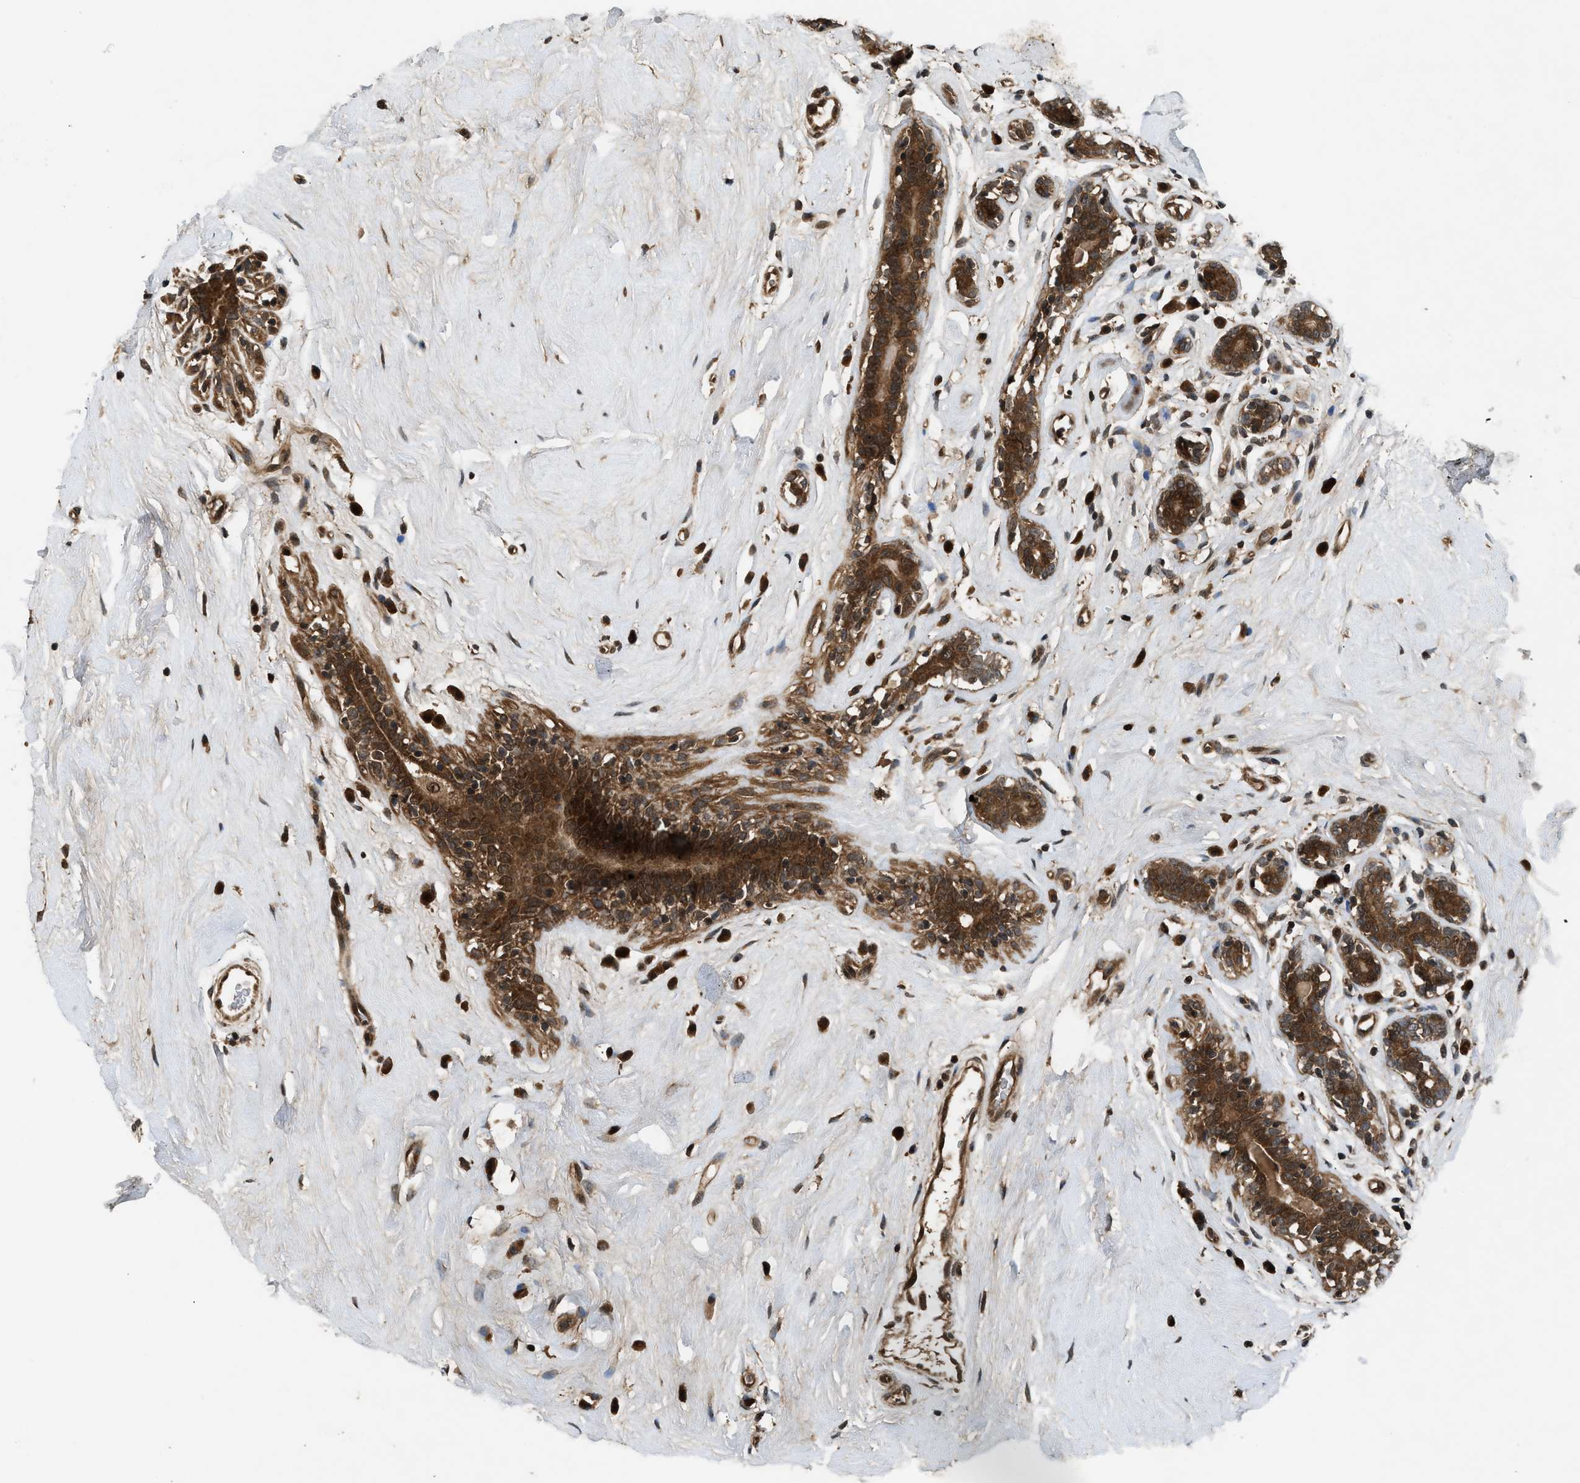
{"staining": {"intensity": "moderate", "quantity": ">75%", "location": "cytoplasmic/membranous"}, "tissue": "breast cancer", "cell_type": "Tumor cells", "image_type": "cancer", "snomed": [{"axis": "morphology", "description": "Normal tissue, NOS"}, {"axis": "morphology", "description": "Duct carcinoma"}, {"axis": "topography", "description": "Breast"}], "caption": "DAB (3,3'-diaminobenzidine) immunohistochemical staining of breast cancer (invasive ductal carcinoma) shows moderate cytoplasmic/membranous protein expression in approximately >75% of tumor cells. (Brightfield microscopy of DAB IHC at high magnification).", "gene": "RPS6KB1", "patient": {"sex": "female", "age": 39}}